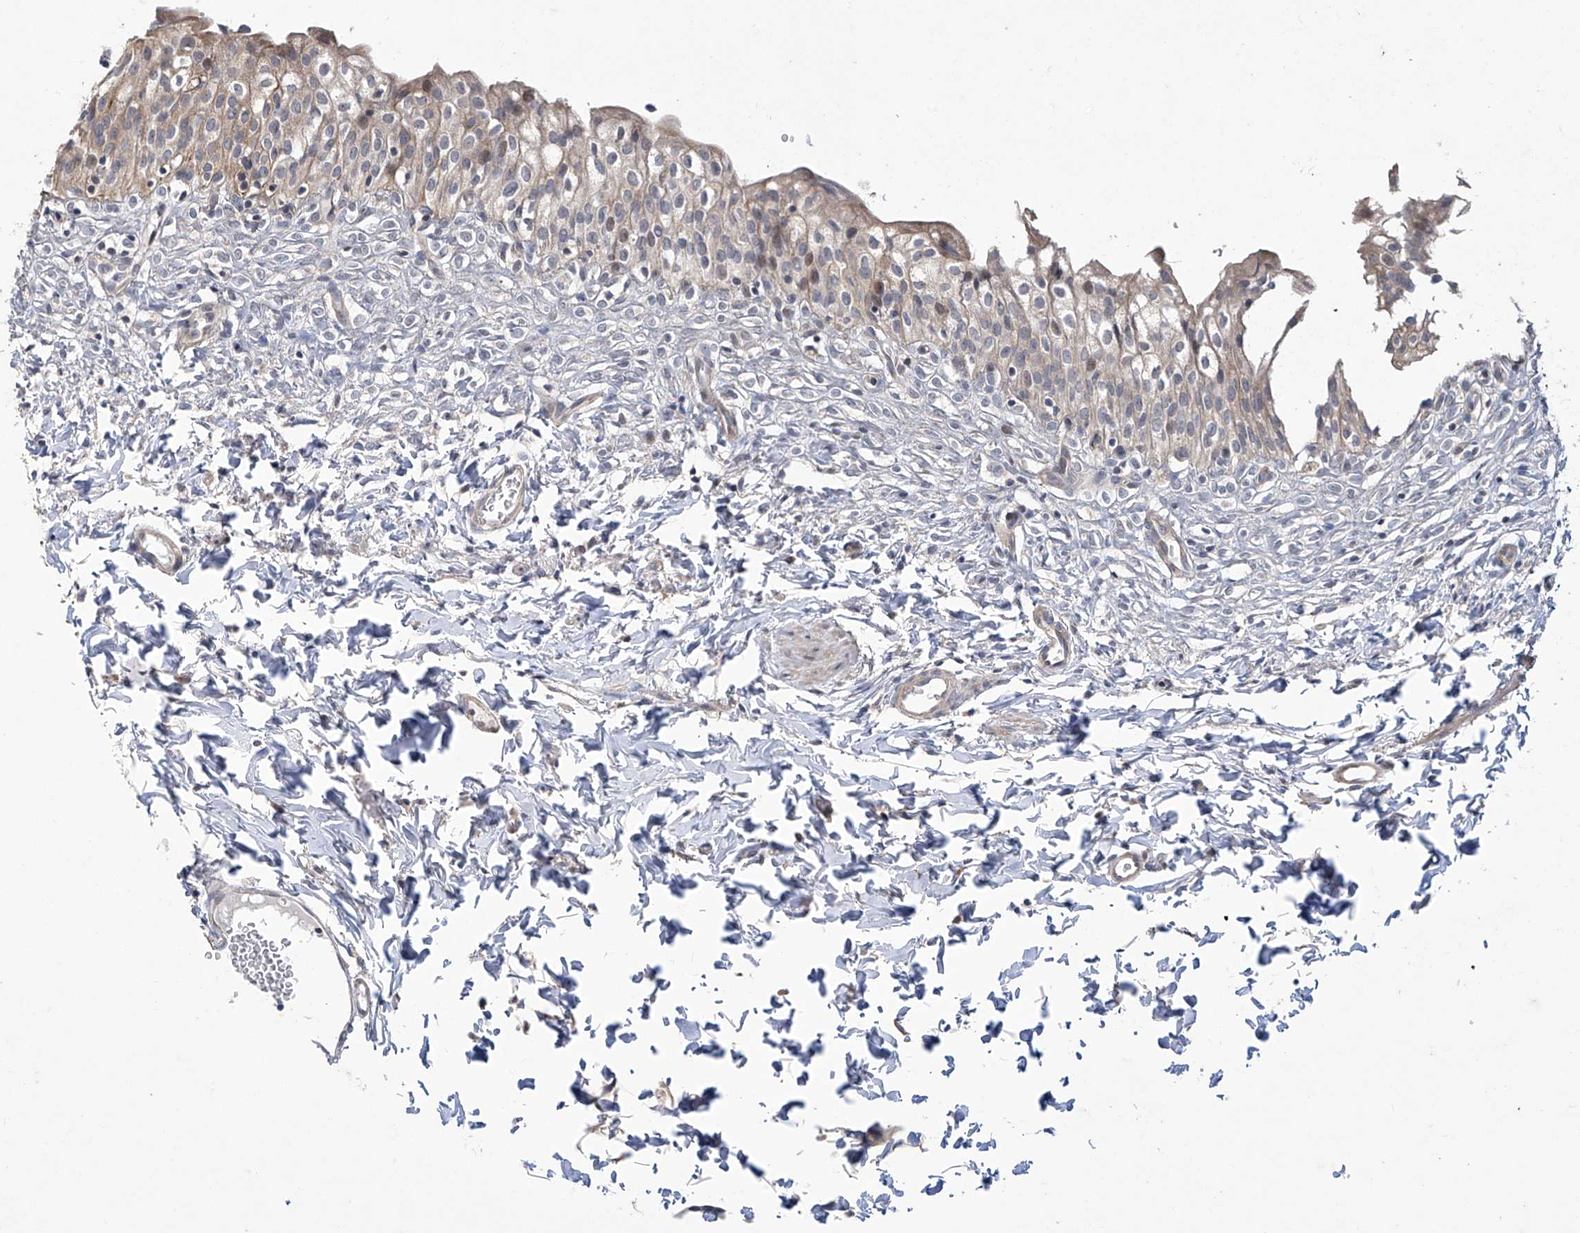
{"staining": {"intensity": "weak", "quantity": ">75%", "location": "cytoplasmic/membranous"}, "tissue": "urinary bladder", "cell_type": "Urothelial cells", "image_type": "normal", "snomed": [{"axis": "morphology", "description": "Normal tissue, NOS"}, {"axis": "topography", "description": "Urinary bladder"}], "caption": "DAB immunohistochemical staining of normal human urinary bladder exhibits weak cytoplasmic/membranous protein expression in approximately >75% of urothelial cells.", "gene": "TRIM60", "patient": {"sex": "male", "age": 55}}